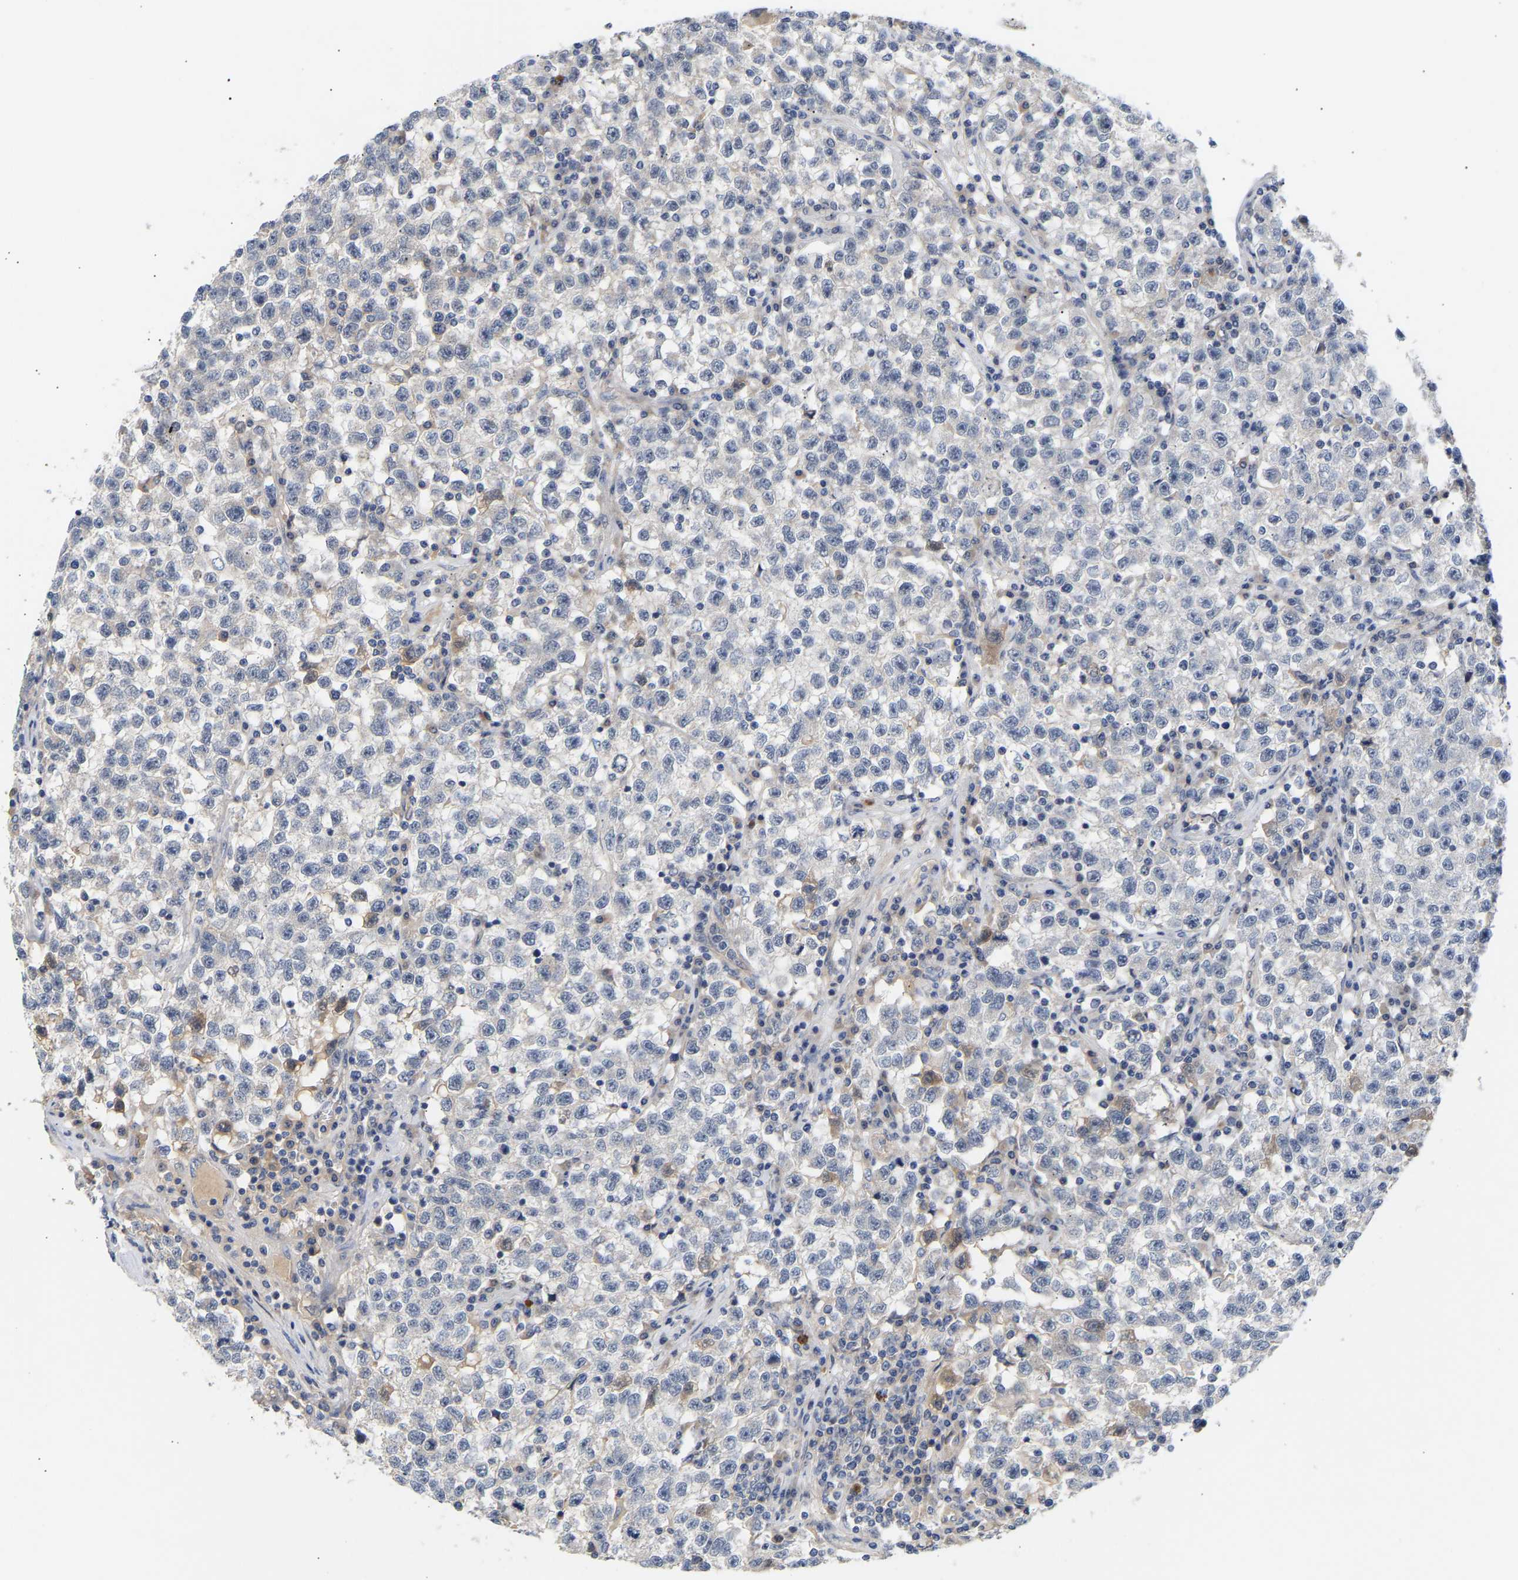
{"staining": {"intensity": "negative", "quantity": "none", "location": "none"}, "tissue": "testis cancer", "cell_type": "Tumor cells", "image_type": "cancer", "snomed": [{"axis": "morphology", "description": "Seminoma, NOS"}, {"axis": "topography", "description": "Testis"}], "caption": "The immunohistochemistry (IHC) photomicrograph has no significant expression in tumor cells of testis seminoma tissue.", "gene": "KASH5", "patient": {"sex": "male", "age": 22}}